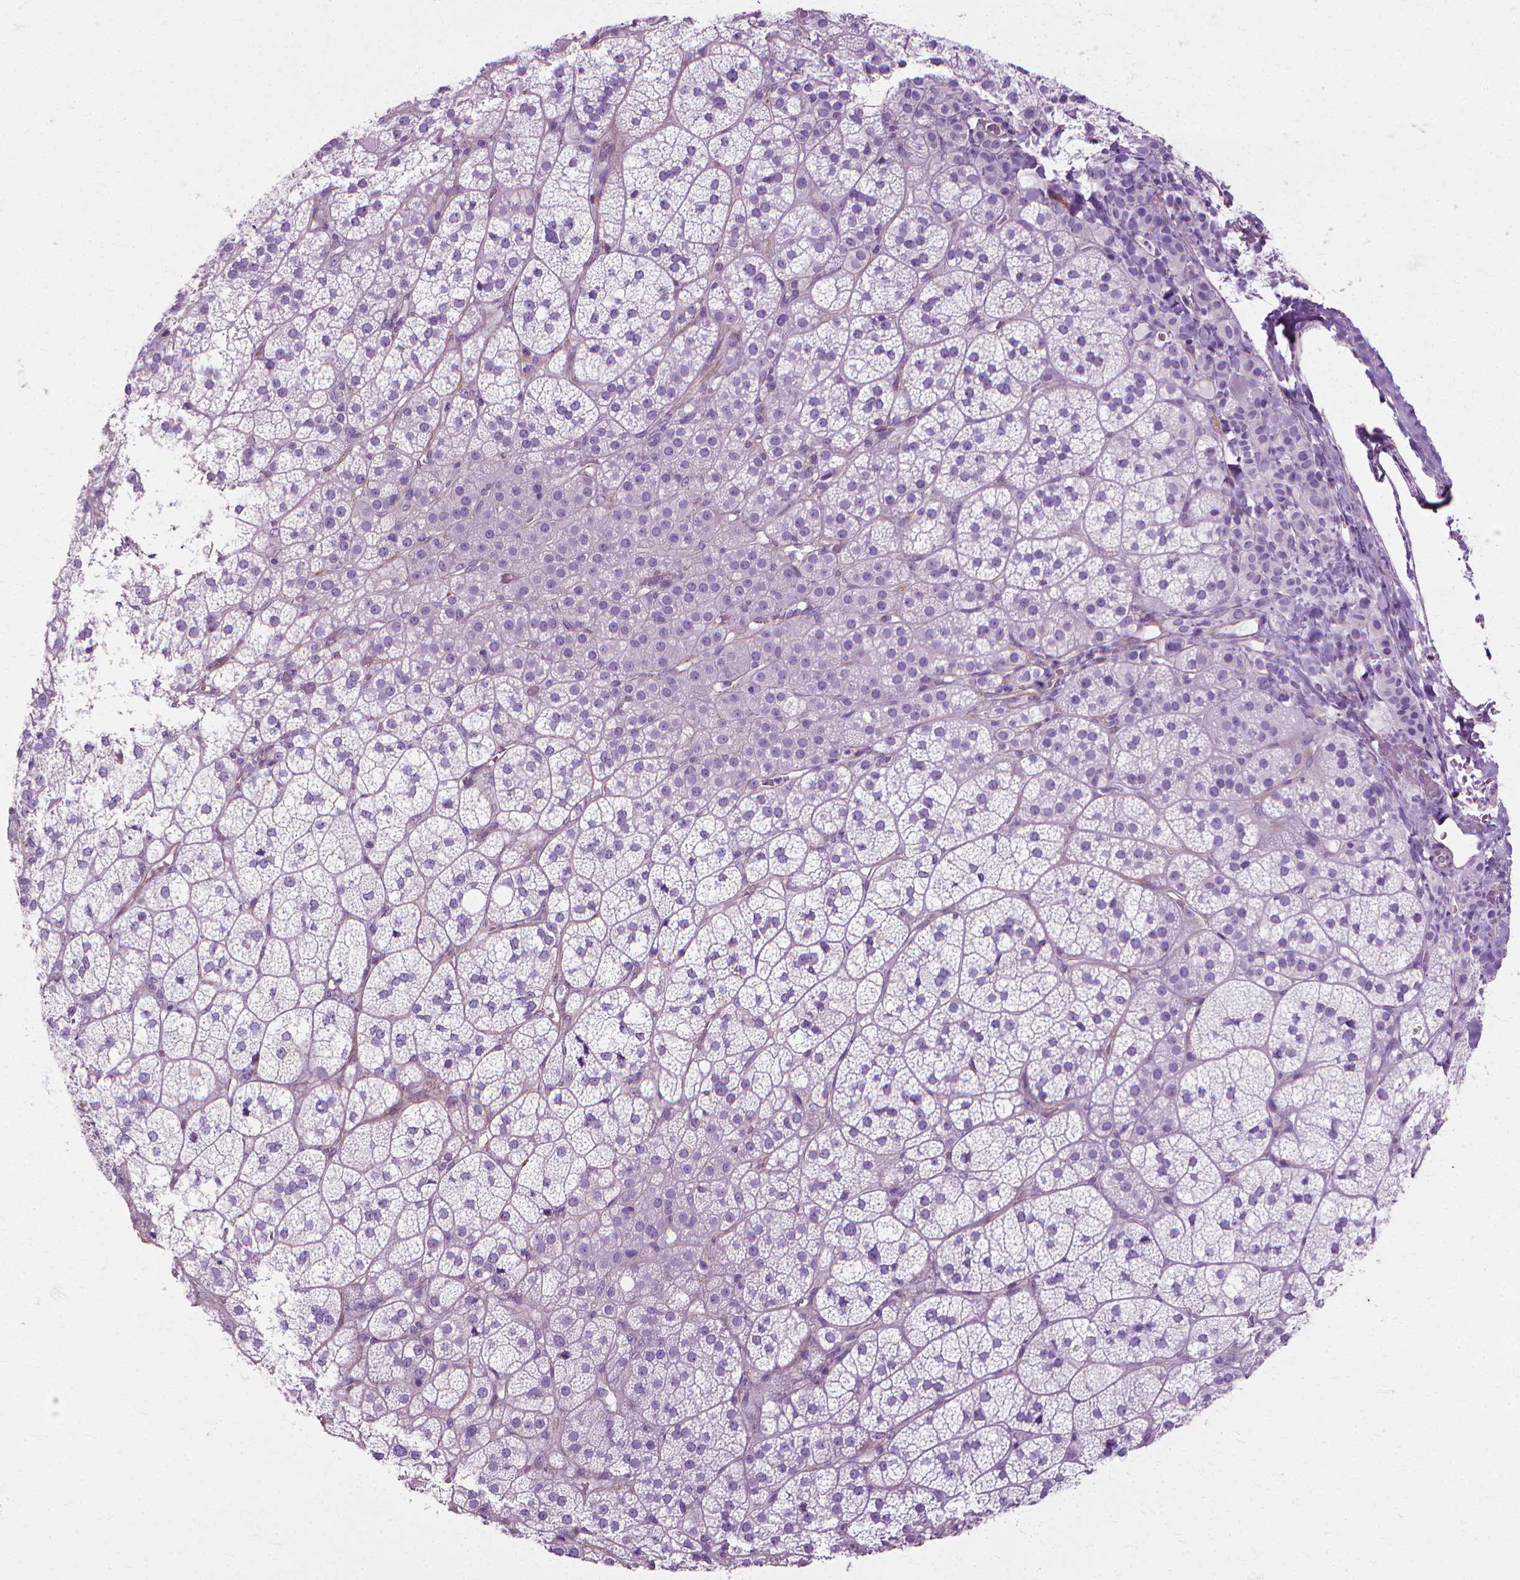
{"staining": {"intensity": "negative", "quantity": "none", "location": "none"}, "tissue": "adrenal gland", "cell_type": "Glandular cells", "image_type": "normal", "snomed": [{"axis": "morphology", "description": "Normal tissue, NOS"}, {"axis": "topography", "description": "Adrenal gland"}], "caption": "Immunohistochemistry image of normal adrenal gland: human adrenal gland stained with DAB (3,3'-diaminobenzidine) exhibits no significant protein staining in glandular cells.", "gene": "CFAP157", "patient": {"sex": "female", "age": 60}}